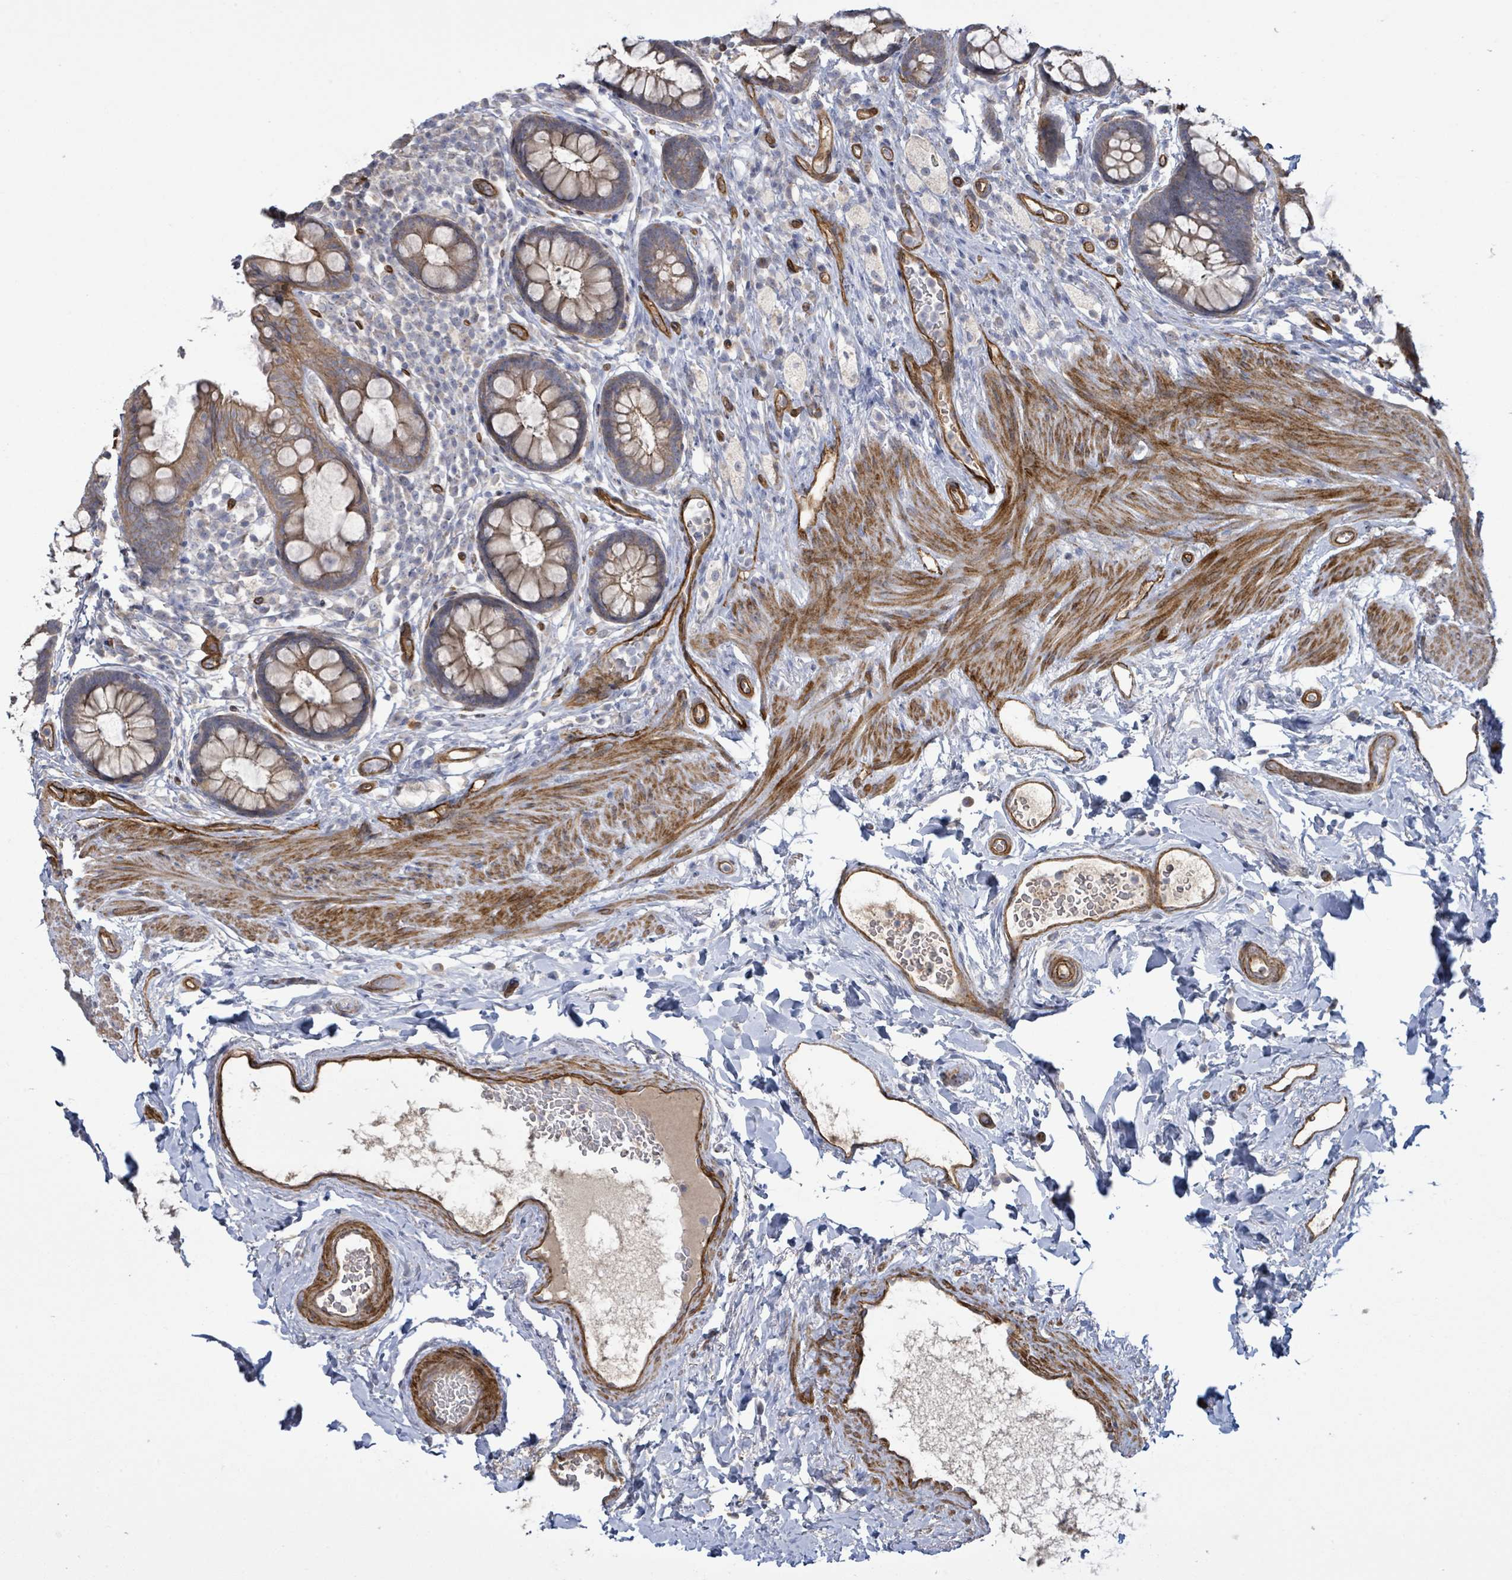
{"staining": {"intensity": "weak", "quantity": ">75%", "location": "cytoplasmic/membranous"}, "tissue": "rectum", "cell_type": "Glandular cells", "image_type": "normal", "snomed": [{"axis": "morphology", "description": "Normal tissue, NOS"}, {"axis": "topography", "description": "Rectum"}, {"axis": "topography", "description": "Peripheral nerve tissue"}], "caption": "IHC micrograph of normal rectum stained for a protein (brown), which demonstrates low levels of weak cytoplasmic/membranous expression in about >75% of glandular cells.", "gene": "KANK3", "patient": {"sex": "female", "age": 69}}